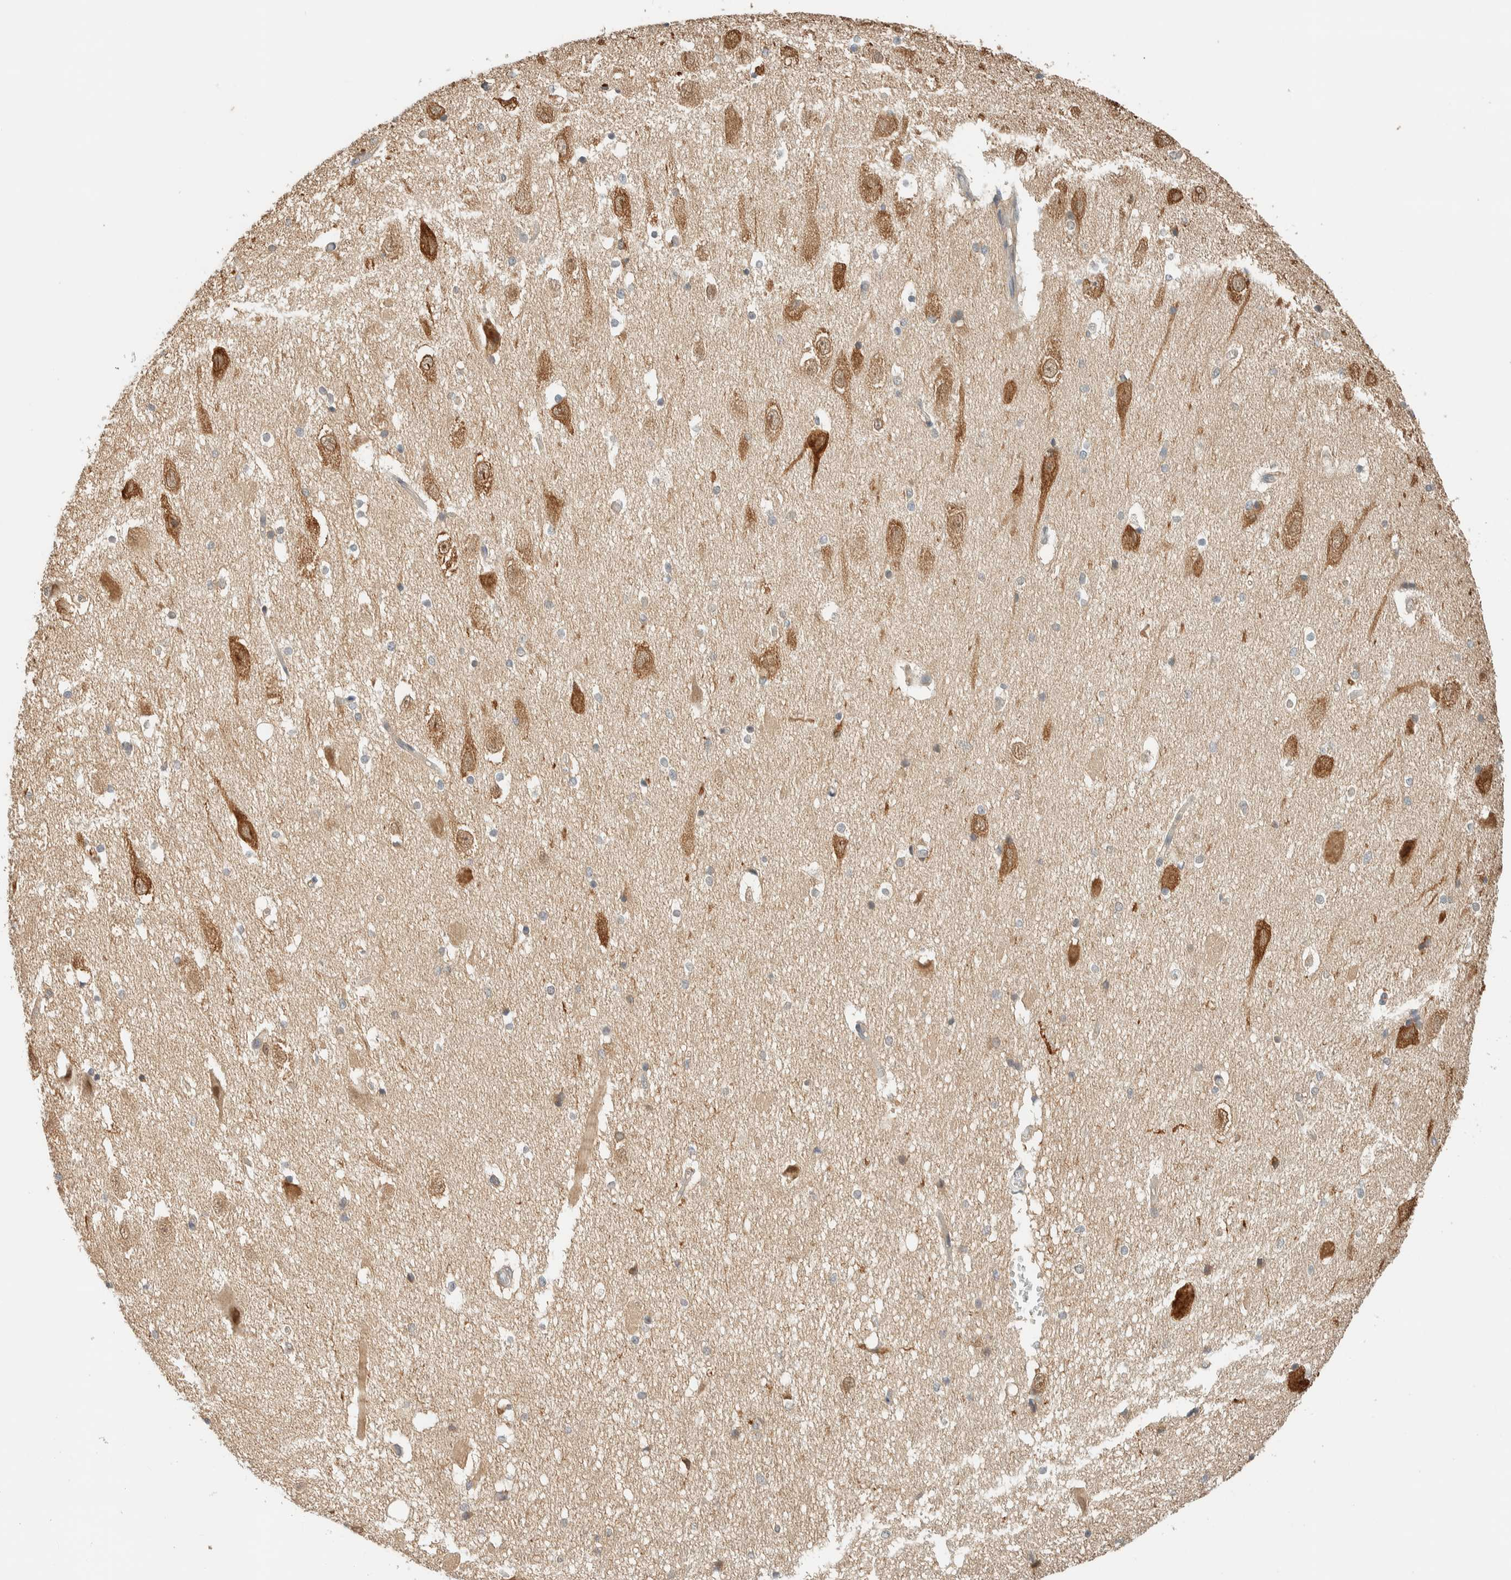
{"staining": {"intensity": "weak", "quantity": "<25%", "location": "nuclear"}, "tissue": "hippocampus", "cell_type": "Glial cells", "image_type": "normal", "snomed": [{"axis": "morphology", "description": "Normal tissue, NOS"}, {"axis": "topography", "description": "Hippocampus"}], "caption": "Glial cells are negative for protein expression in unremarkable human hippocampus. The staining was performed using DAB to visualize the protein expression in brown, while the nuclei were stained in blue with hematoxylin (Magnification: 20x).", "gene": "RAB11FIP1", "patient": {"sex": "female", "age": 19}}